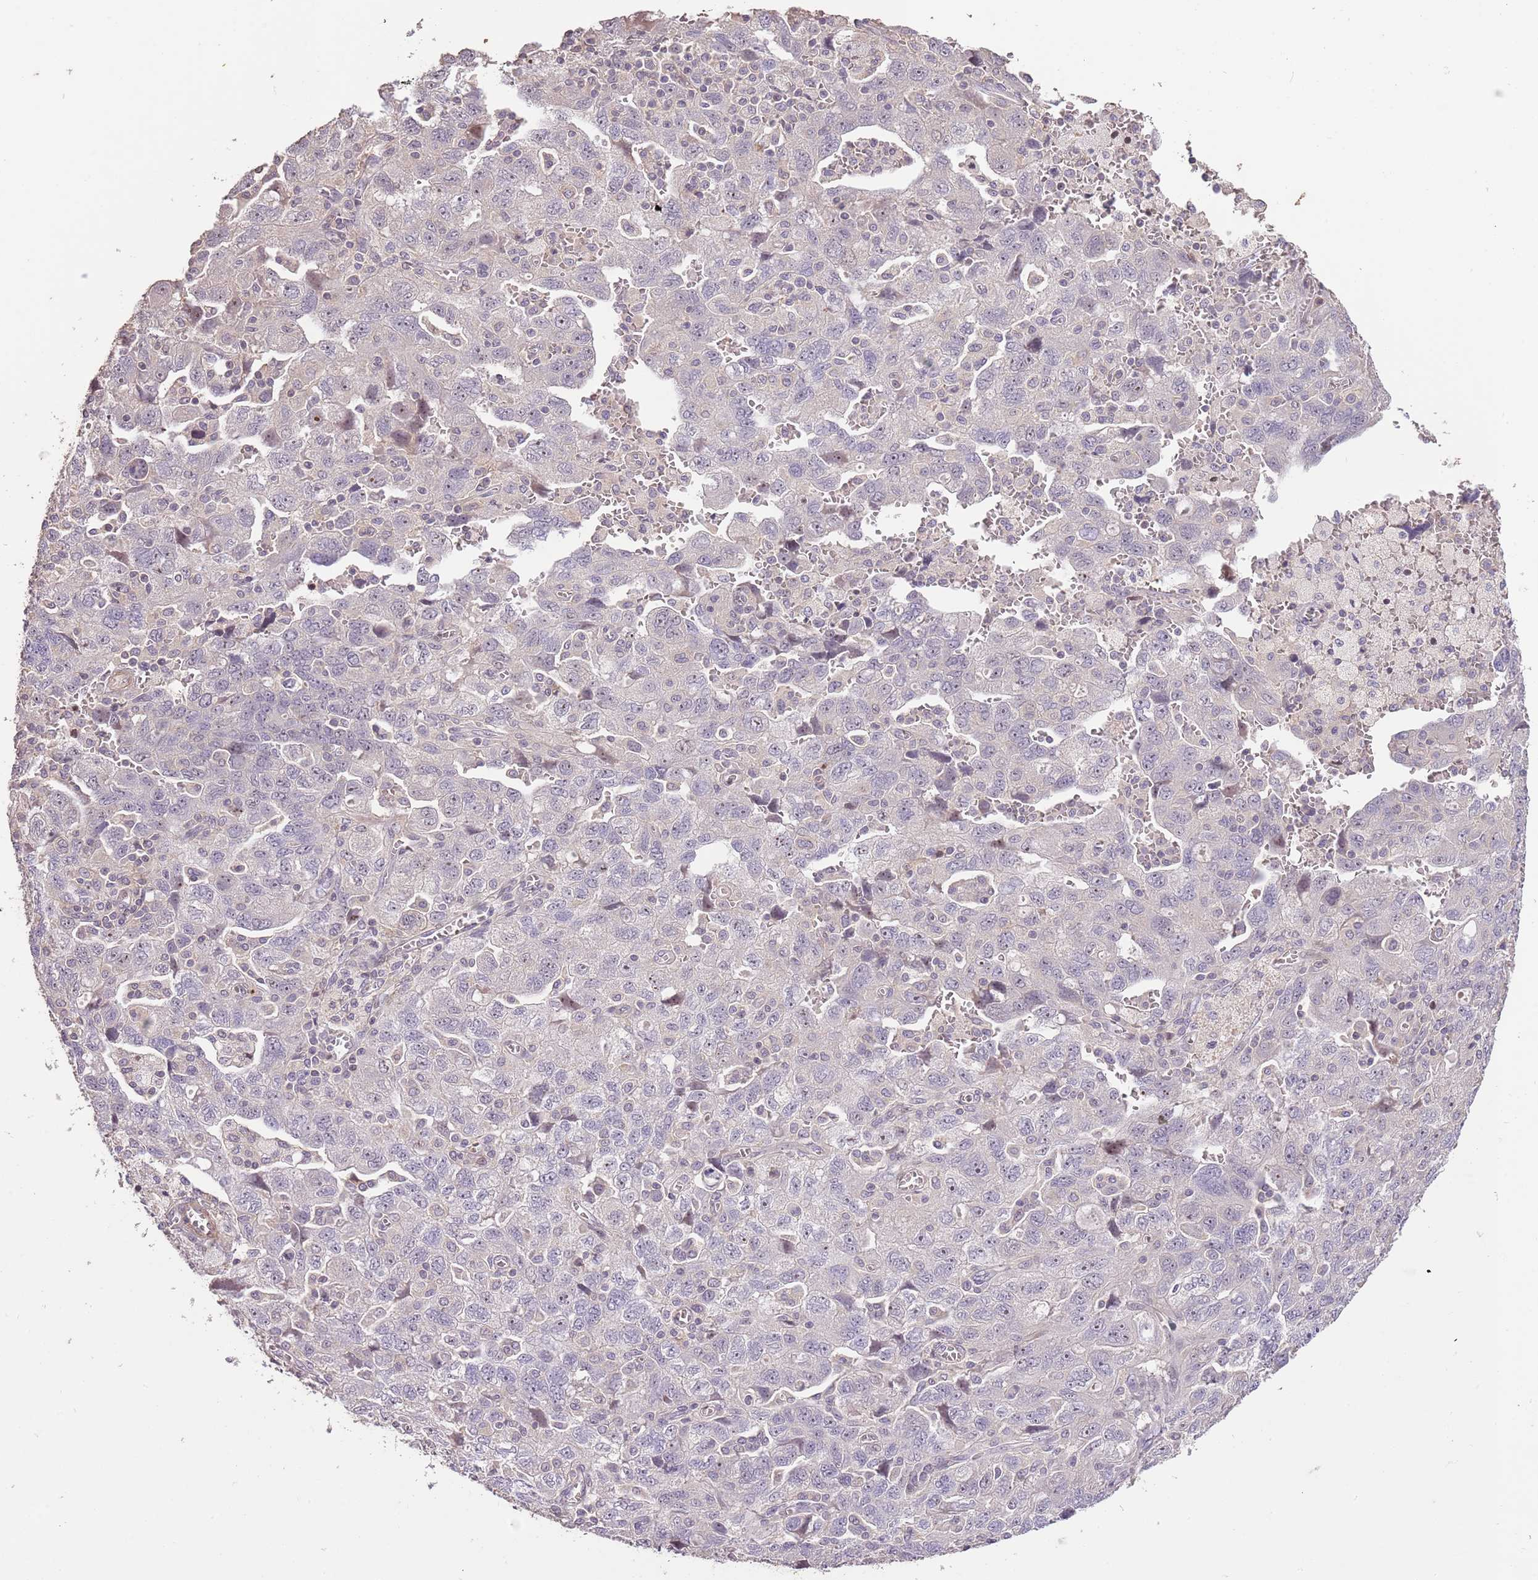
{"staining": {"intensity": "negative", "quantity": "none", "location": "none"}, "tissue": "ovarian cancer", "cell_type": "Tumor cells", "image_type": "cancer", "snomed": [{"axis": "morphology", "description": "Carcinoma, NOS"}, {"axis": "morphology", "description": "Cystadenocarcinoma, serous, NOS"}, {"axis": "topography", "description": "Ovary"}], "caption": "This is an immunohistochemistry (IHC) photomicrograph of human ovarian cancer. There is no staining in tumor cells.", "gene": "ADTRP", "patient": {"sex": "female", "age": 69}}